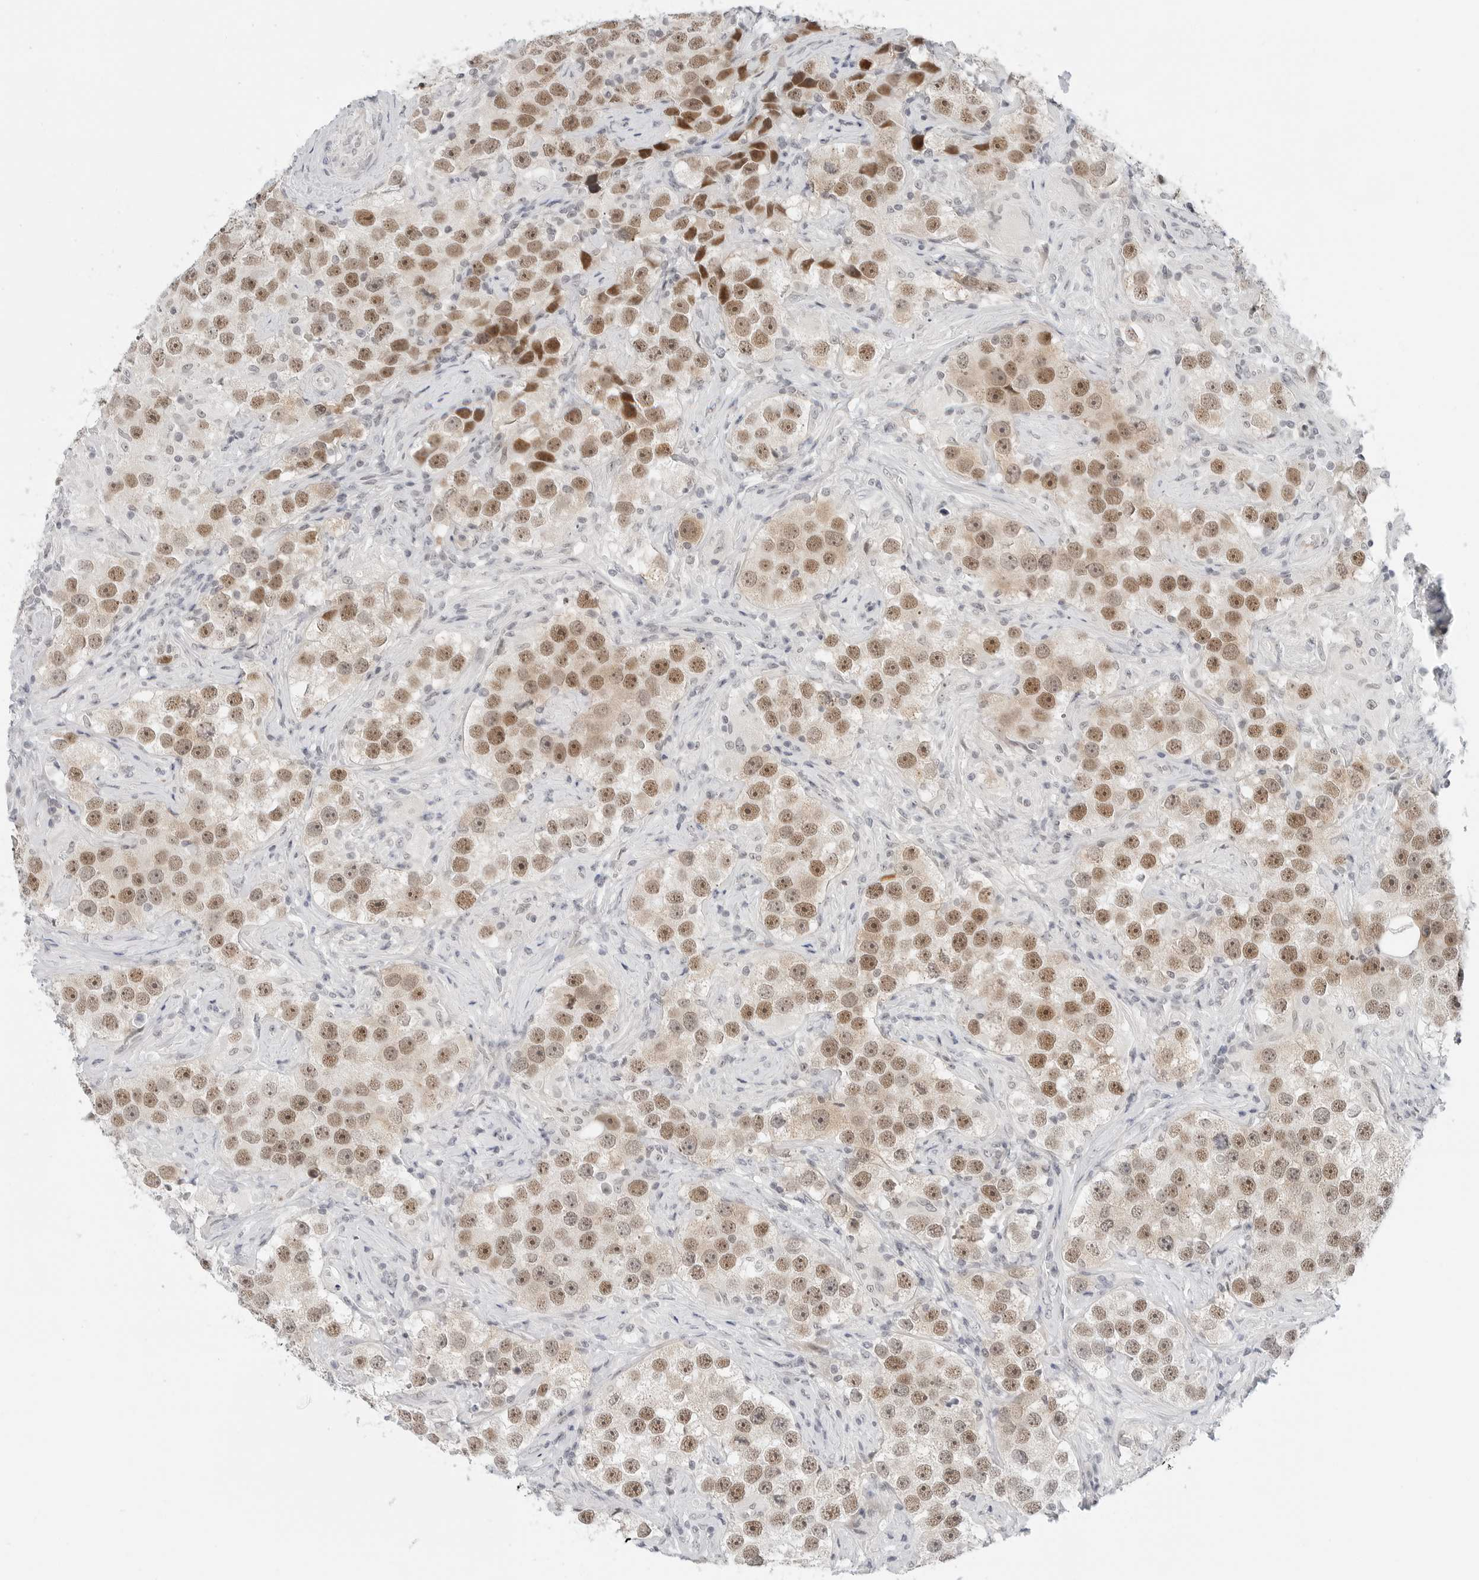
{"staining": {"intensity": "moderate", "quantity": ">75%", "location": "nuclear"}, "tissue": "testis cancer", "cell_type": "Tumor cells", "image_type": "cancer", "snomed": [{"axis": "morphology", "description": "Seminoma, NOS"}, {"axis": "topography", "description": "Testis"}], "caption": "Approximately >75% of tumor cells in human testis cancer display moderate nuclear protein staining as visualized by brown immunohistochemical staining.", "gene": "TSEN2", "patient": {"sex": "male", "age": 49}}